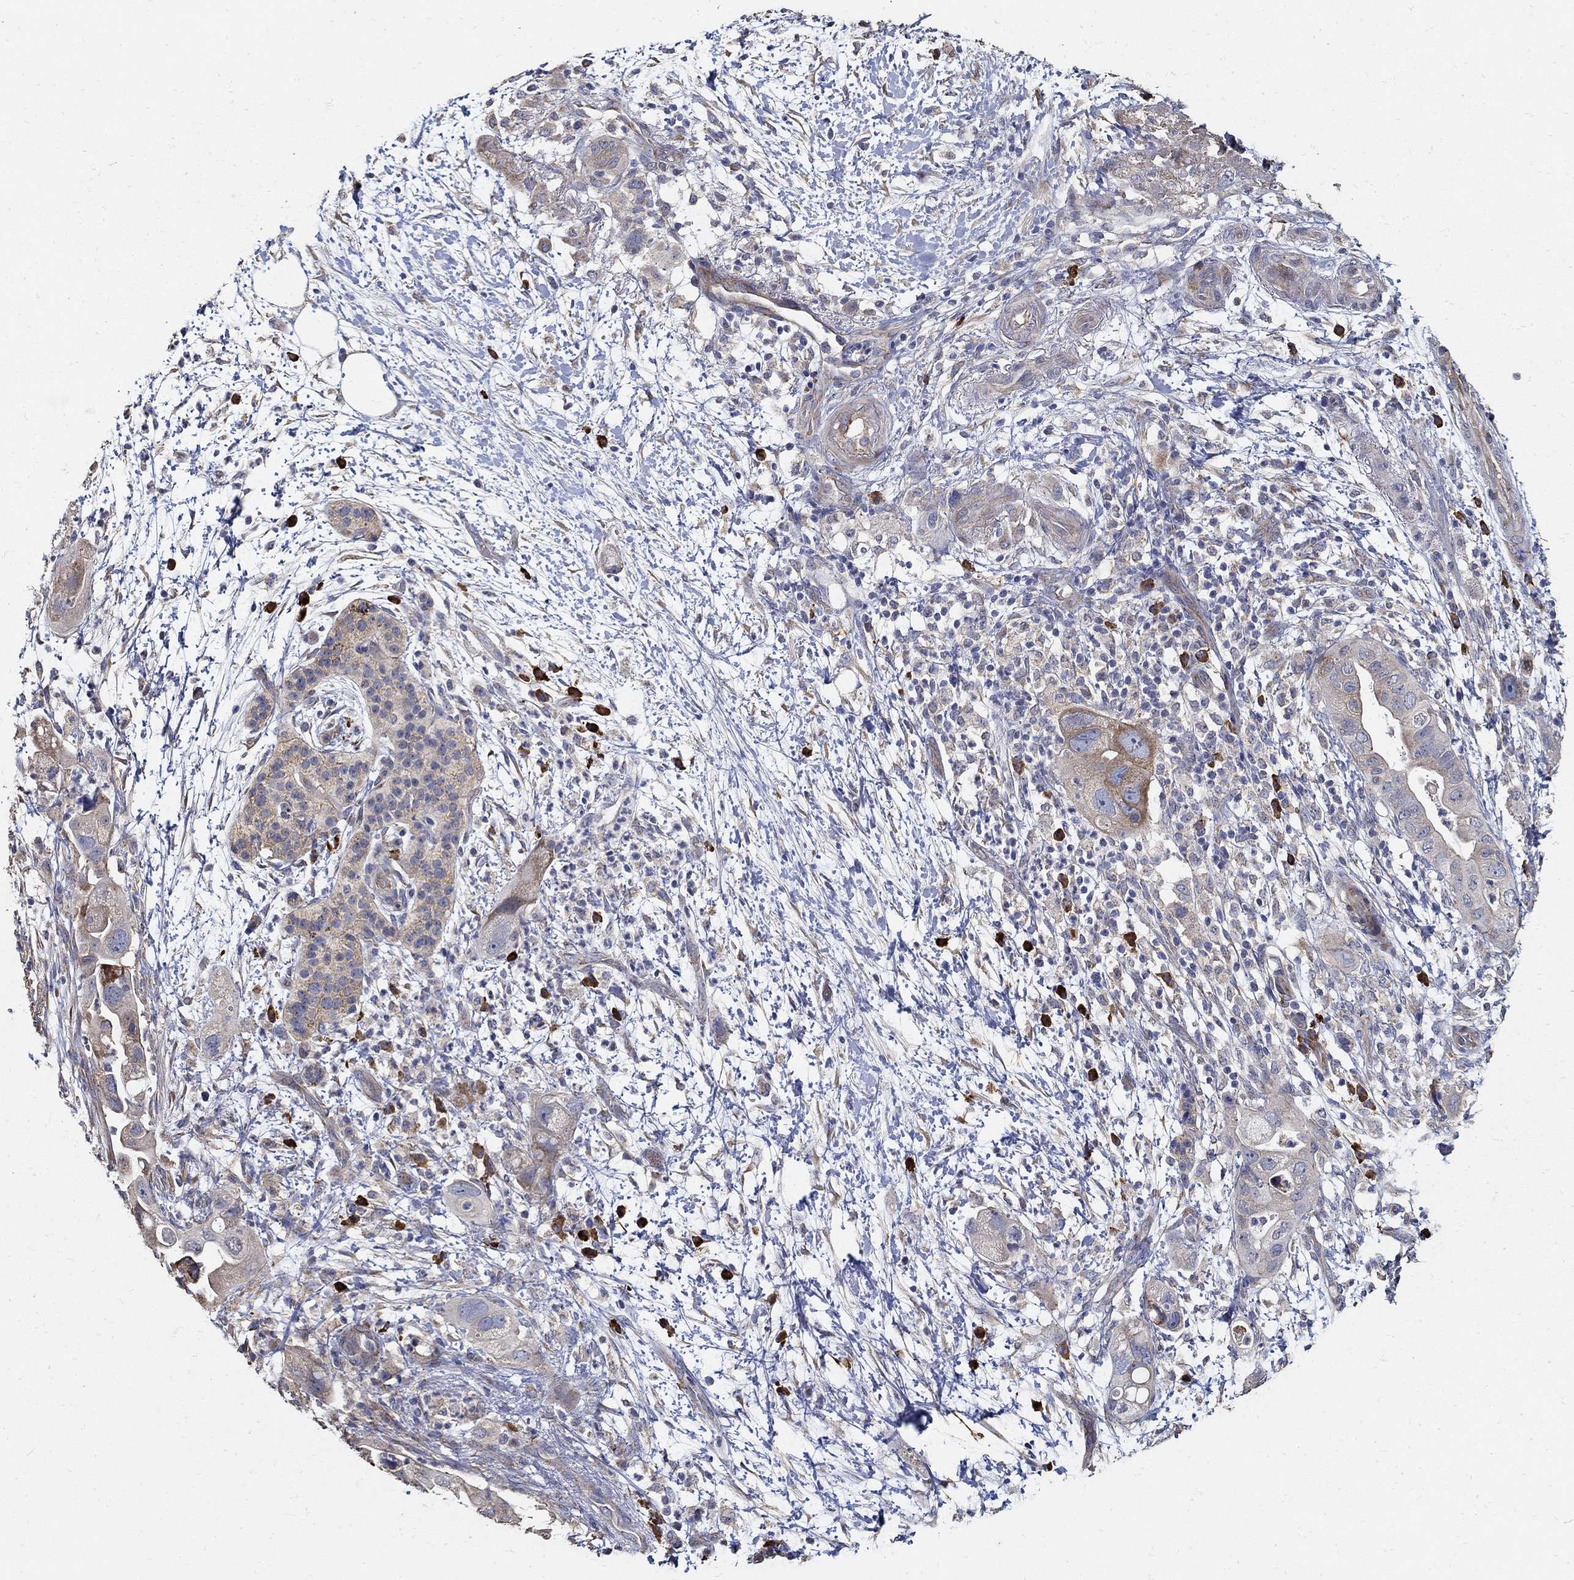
{"staining": {"intensity": "moderate", "quantity": "<25%", "location": "cytoplasmic/membranous"}, "tissue": "pancreatic cancer", "cell_type": "Tumor cells", "image_type": "cancer", "snomed": [{"axis": "morphology", "description": "Adenocarcinoma, NOS"}, {"axis": "topography", "description": "Pancreas"}], "caption": "Immunohistochemical staining of human pancreatic adenocarcinoma exhibits low levels of moderate cytoplasmic/membranous expression in about <25% of tumor cells.", "gene": "EMILIN3", "patient": {"sex": "female", "age": 72}}